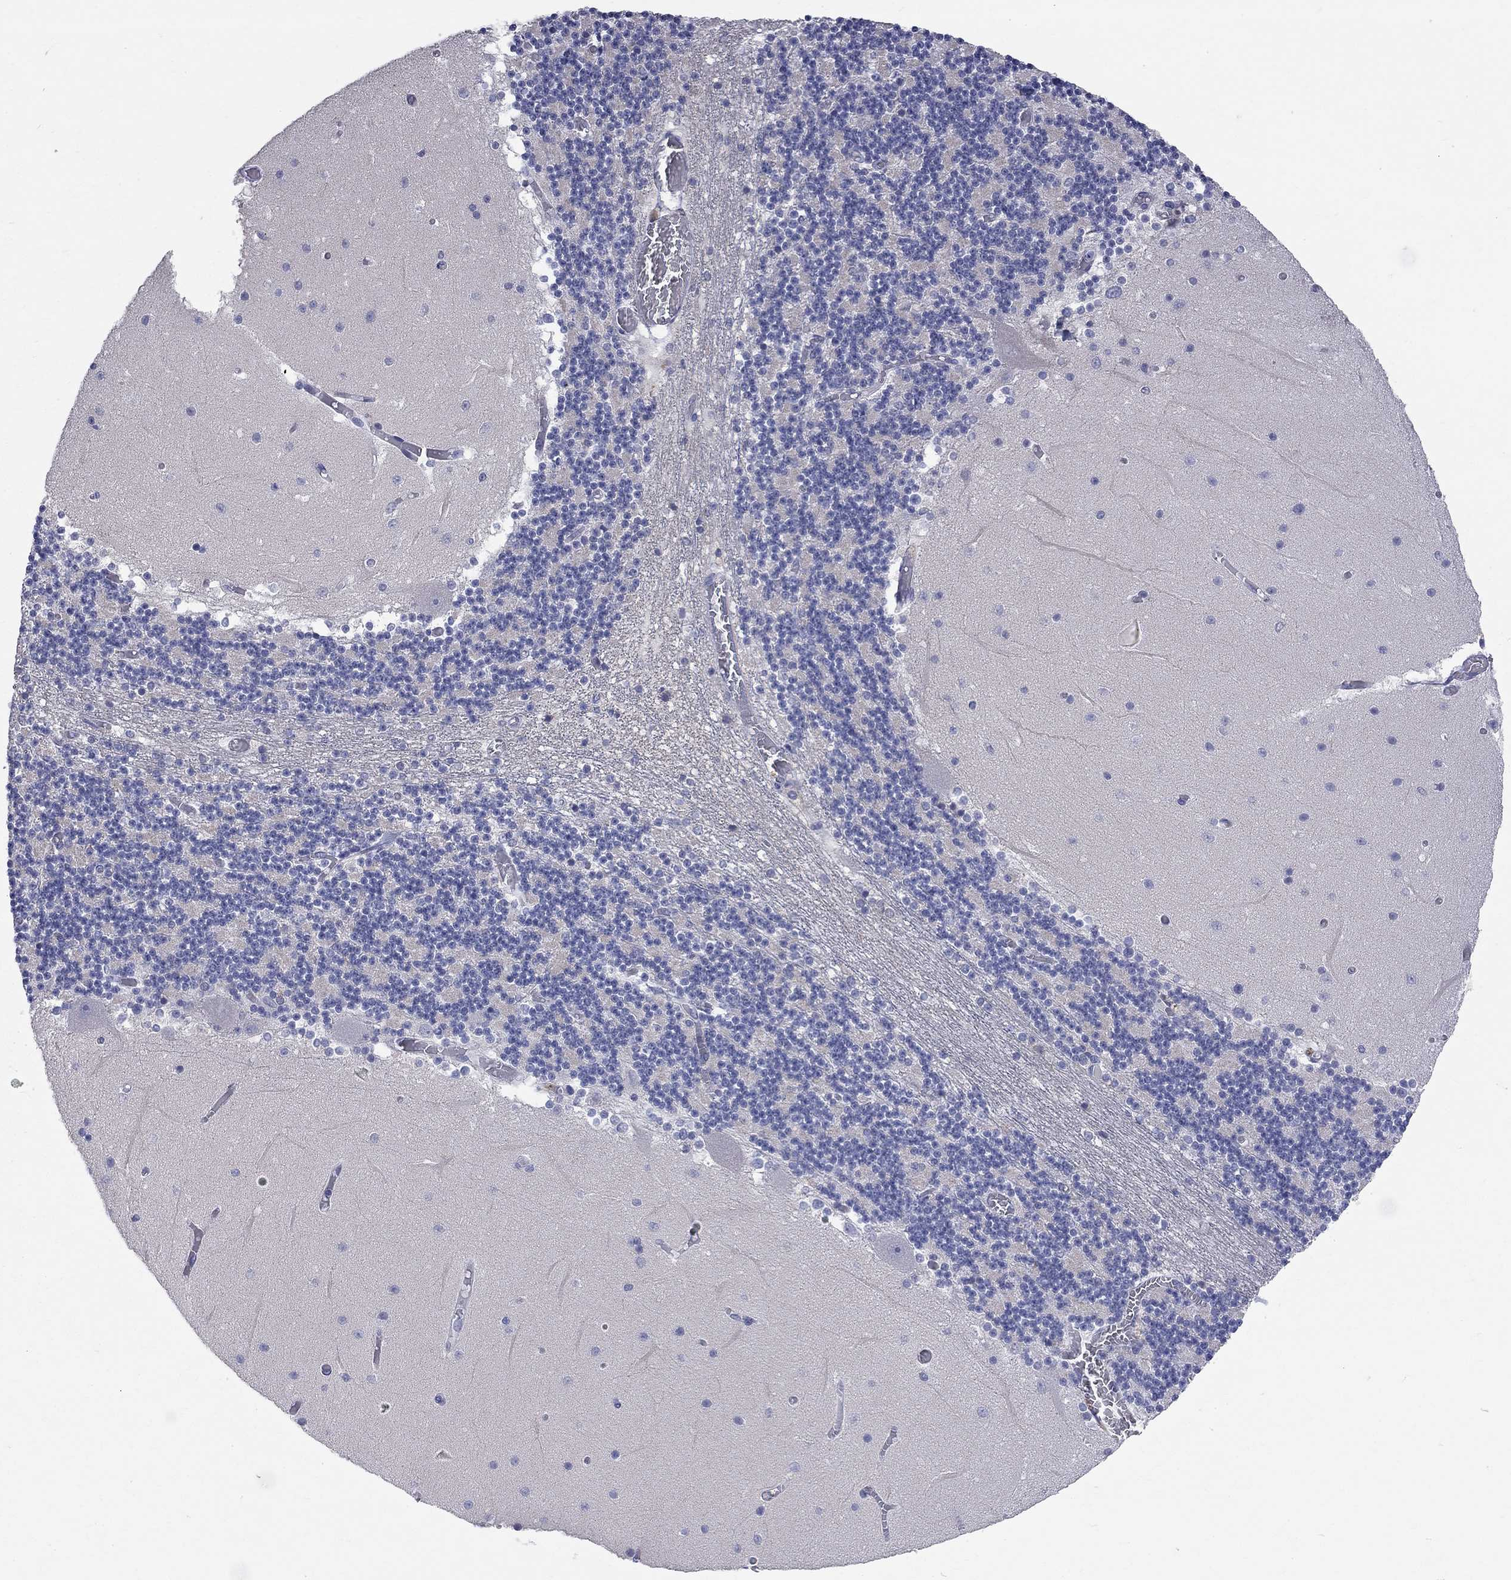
{"staining": {"intensity": "negative", "quantity": "none", "location": "none"}, "tissue": "cerebellum", "cell_type": "Cells in granular layer", "image_type": "normal", "snomed": [{"axis": "morphology", "description": "Normal tissue, NOS"}, {"axis": "topography", "description": "Cerebellum"}], "caption": "Protein analysis of normal cerebellum displays no significant expression in cells in granular layer.", "gene": "ACSL1", "patient": {"sex": "female", "age": 28}}